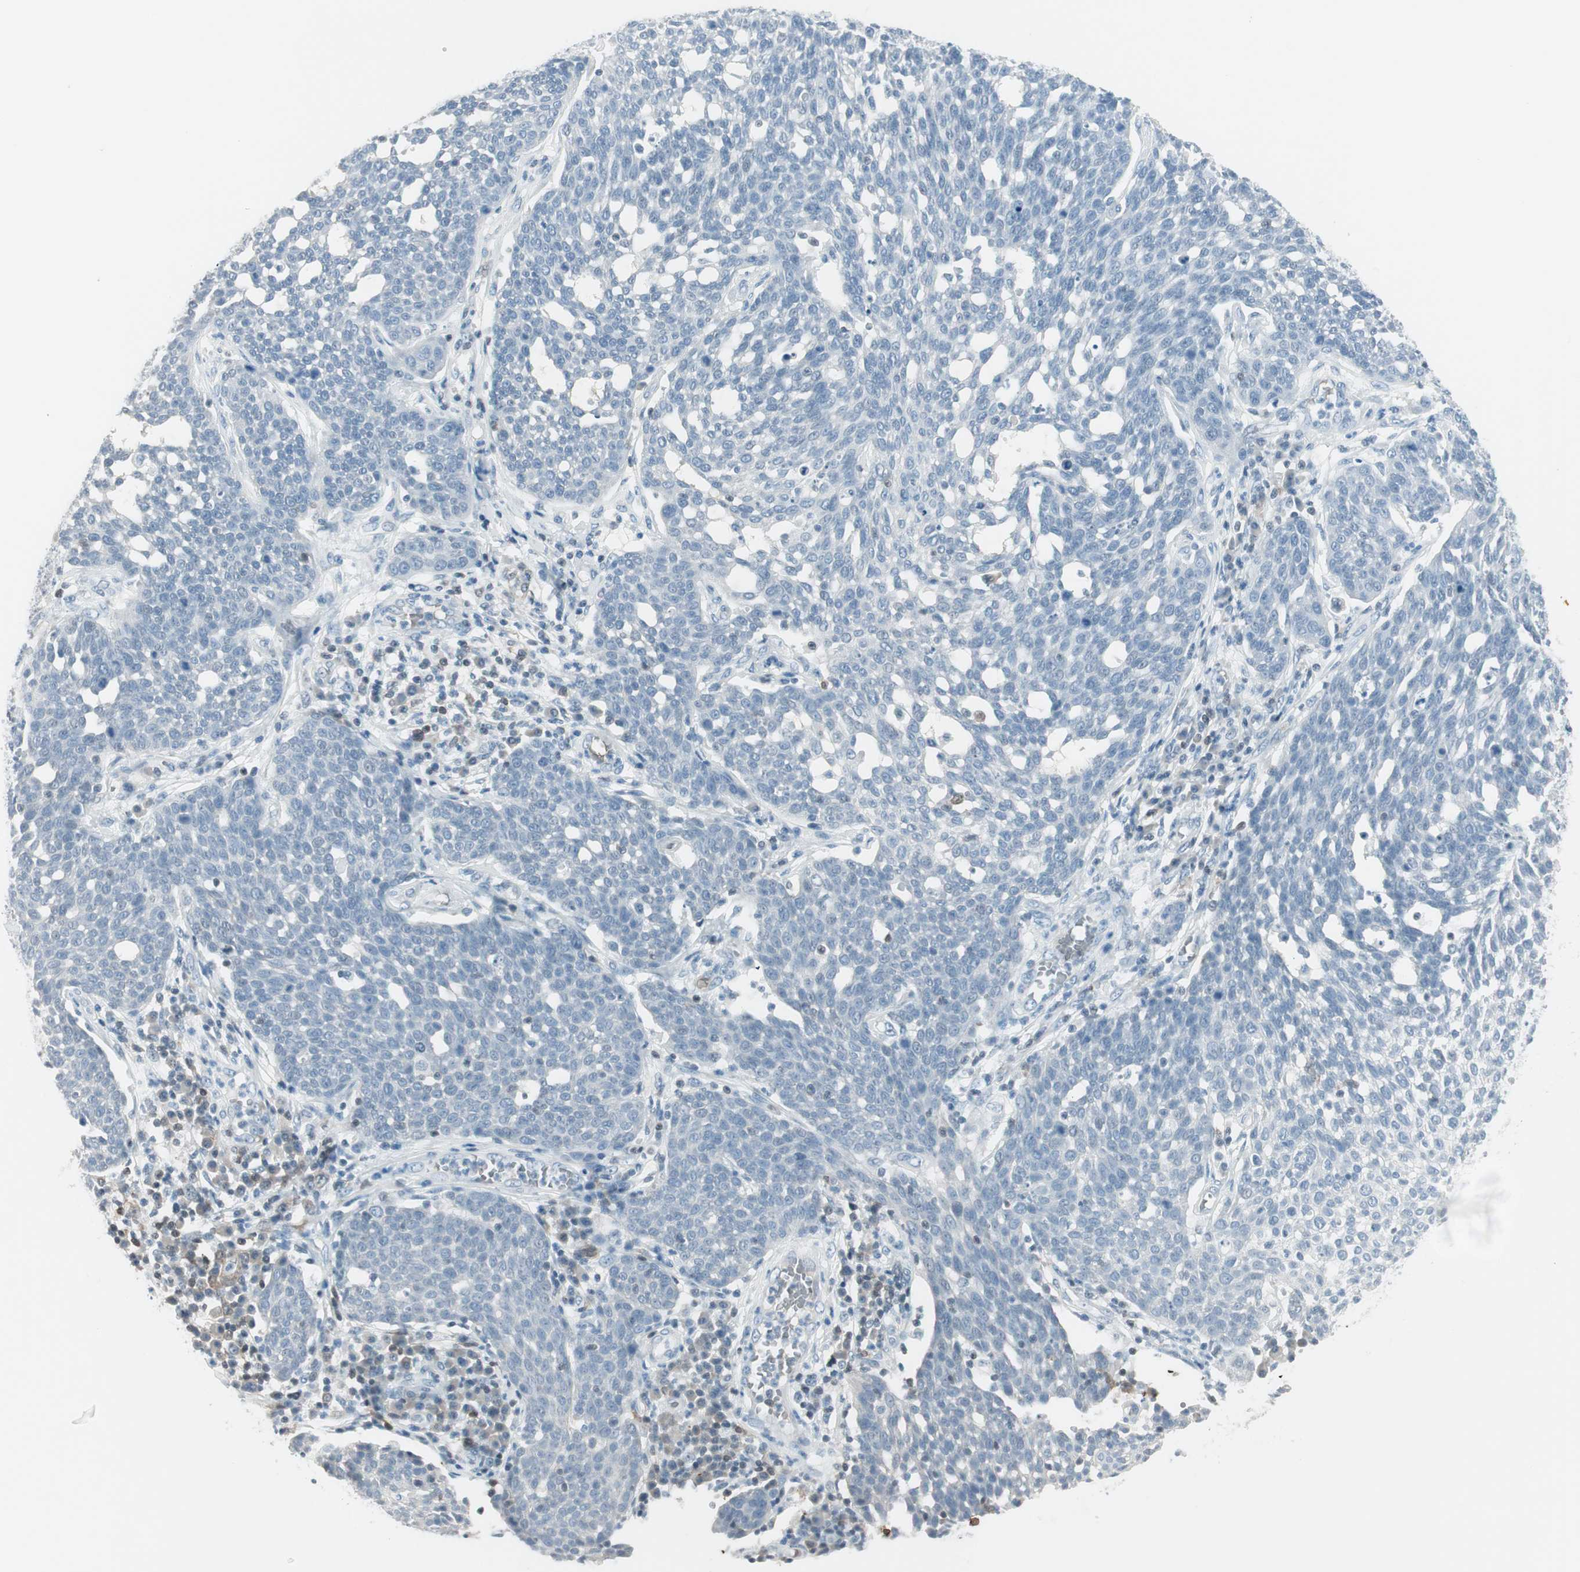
{"staining": {"intensity": "negative", "quantity": "none", "location": "none"}, "tissue": "cervical cancer", "cell_type": "Tumor cells", "image_type": "cancer", "snomed": [{"axis": "morphology", "description": "Squamous cell carcinoma, NOS"}, {"axis": "topography", "description": "Cervix"}], "caption": "Immunohistochemistry (IHC) photomicrograph of human cervical cancer (squamous cell carcinoma) stained for a protein (brown), which shows no expression in tumor cells.", "gene": "MAP4K1", "patient": {"sex": "female", "age": 34}}